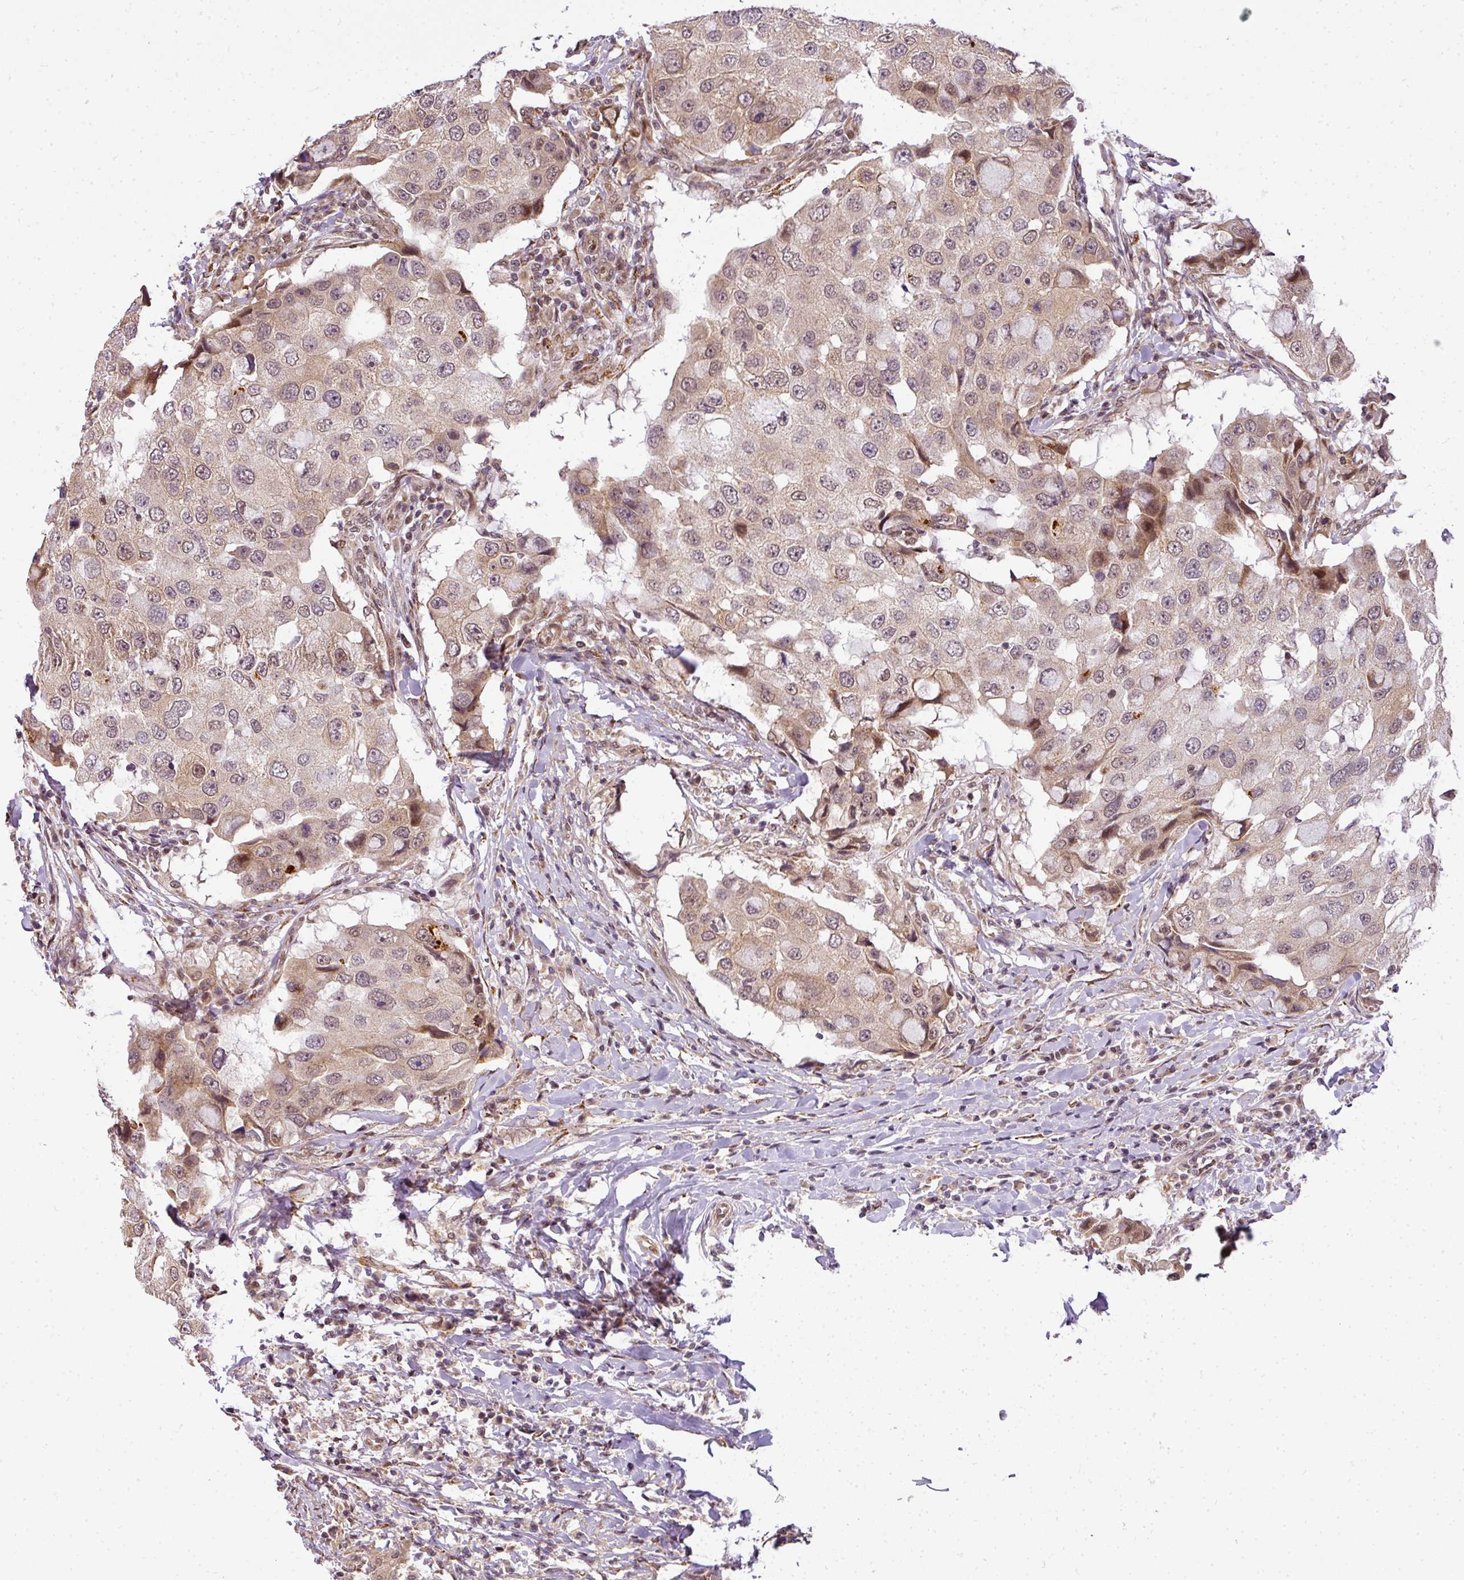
{"staining": {"intensity": "moderate", "quantity": "<25%", "location": "cytoplasmic/membranous,nuclear"}, "tissue": "breast cancer", "cell_type": "Tumor cells", "image_type": "cancer", "snomed": [{"axis": "morphology", "description": "Duct carcinoma"}, {"axis": "topography", "description": "Breast"}], "caption": "Breast infiltrating ductal carcinoma stained with IHC demonstrates moderate cytoplasmic/membranous and nuclear expression in about <25% of tumor cells.", "gene": "C1orf226", "patient": {"sex": "female", "age": 27}}